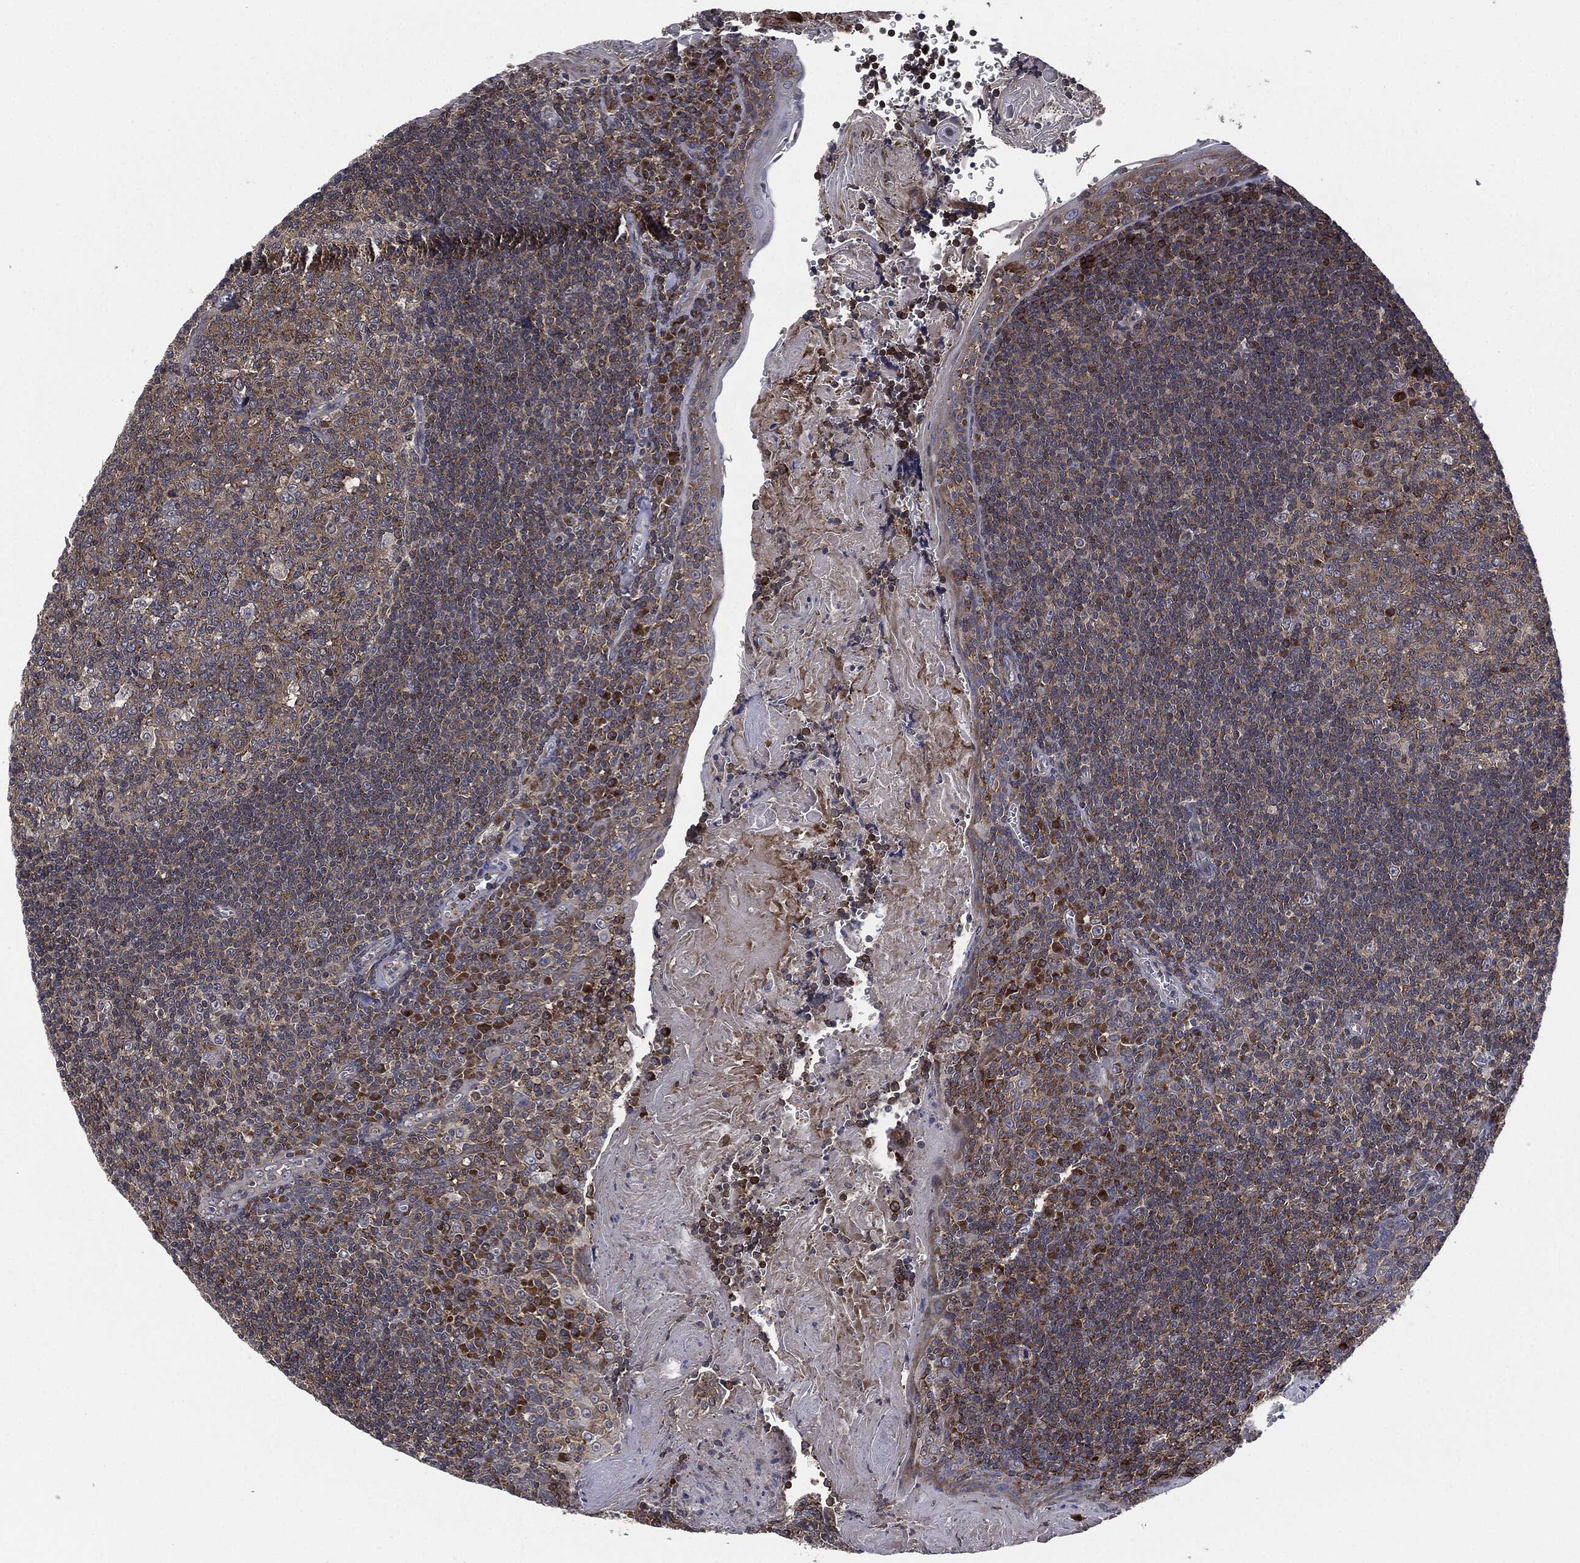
{"staining": {"intensity": "weak", "quantity": "<25%", "location": "cytoplasmic/membranous"}, "tissue": "tonsil", "cell_type": "Germinal center cells", "image_type": "normal", "snomed": [{"axis": "morphology", "description": "Normal tissue, NOS"}, {"axis": "morphology", "description": "Inflammation, NOS"}, {"axis": "topography", "description": "Tonsil"}], "caption": "The photomicrograph reveals no staining of germinal center cells in unremarkable tonsil.", "gene": "UBR1", "patient": {"sex": "female", "age": 31}}